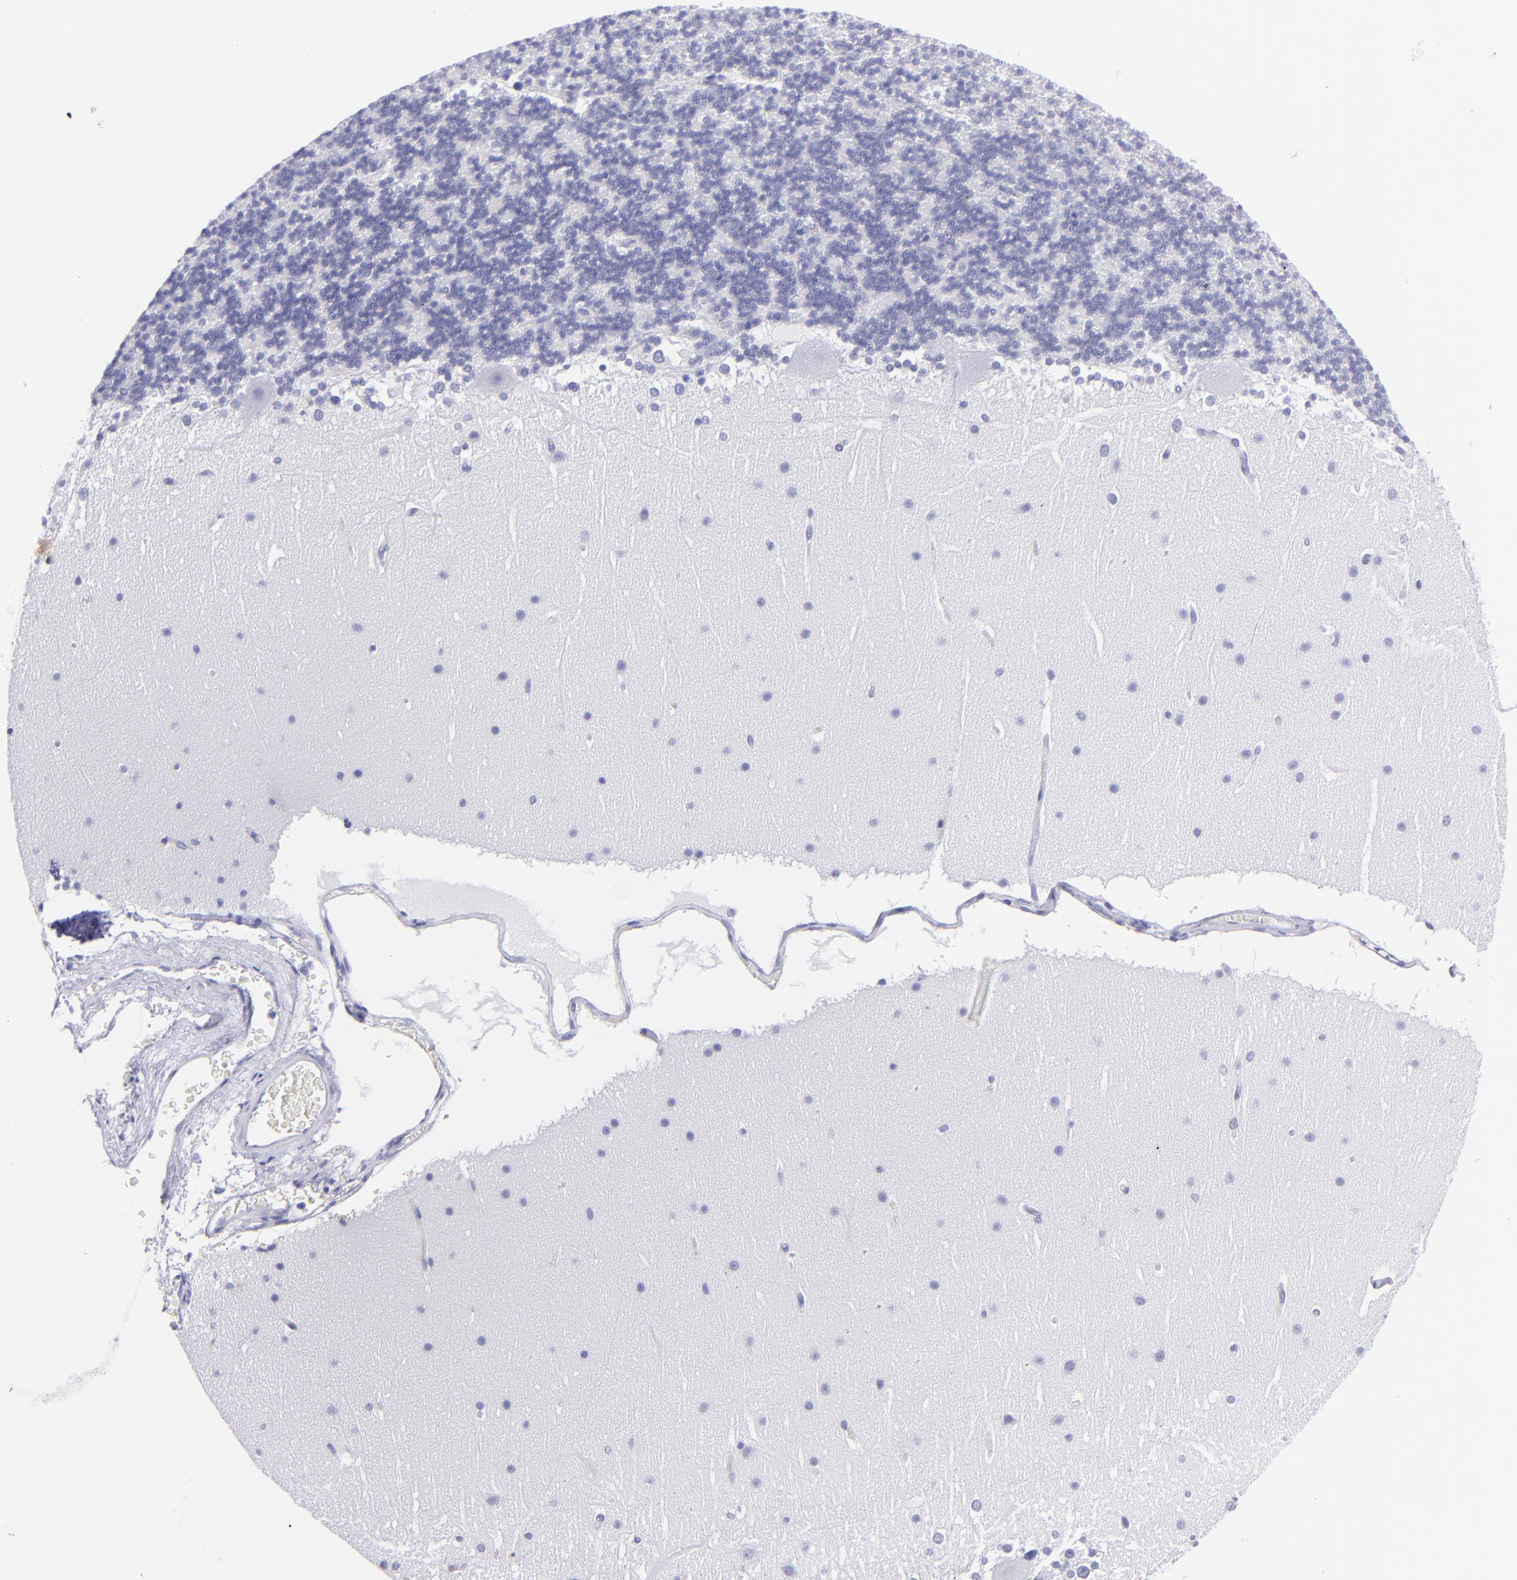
{"staining": {"intensity": "negative", "quantity": "none", "location": "none"}, "tissue": "cerebellum", "cell_type": "Cells in granular layer", "image_type": "normal", "snomed": [{"axis": "morphology", "description": "Normal tissue, NOS"}, {"axis": "topography", "description": "Cerebellum"}], "caption": "DAB immunohistochemical staining of normal cerebellum demonstrates no significant positivity in cells in granular layer.", "gene": "PIP", "patient": {"sex": "female", "age": 19}}